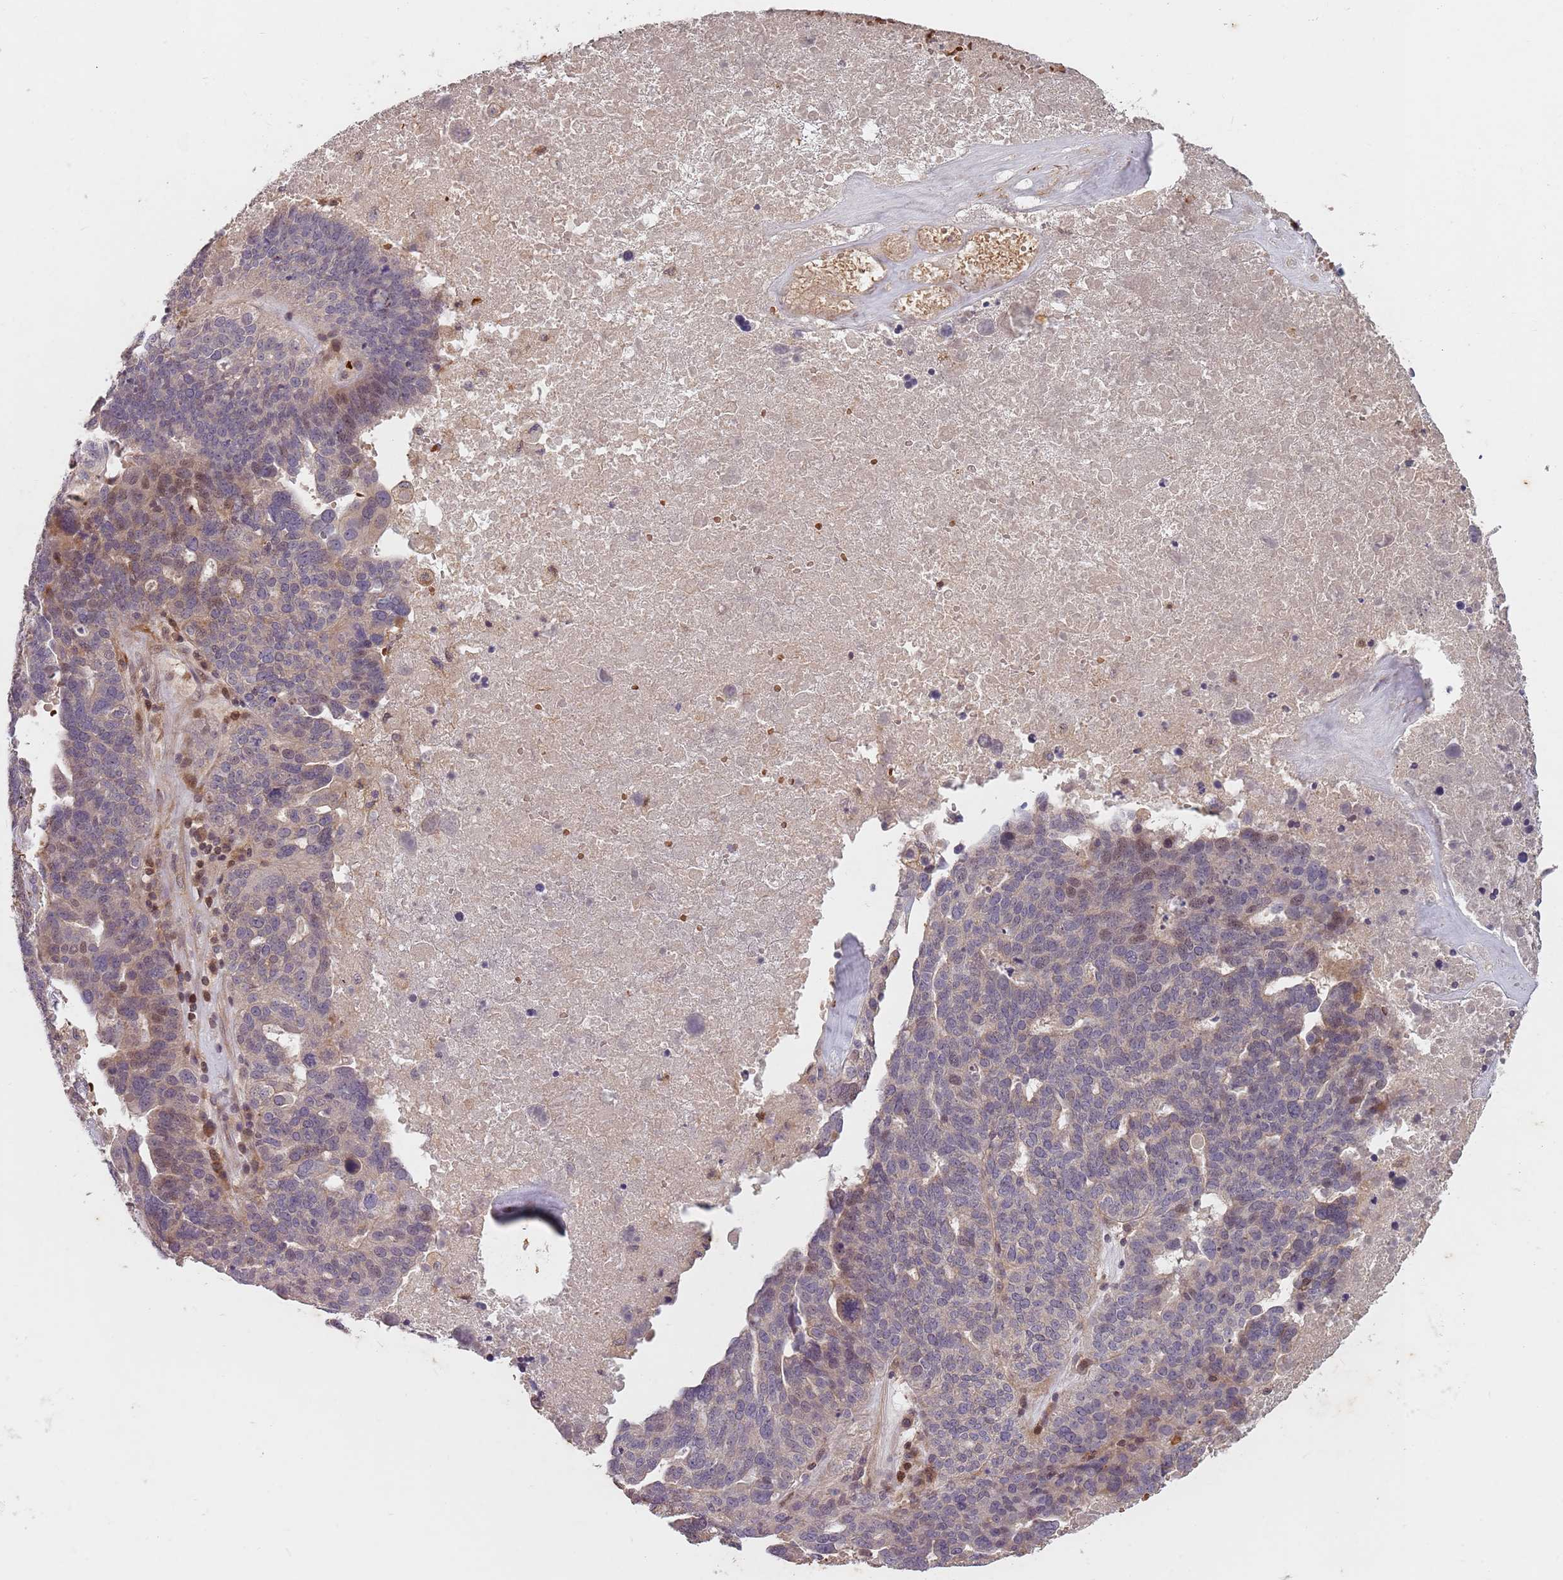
{"staining": {"intensity": "weak", "quantity": "<25%", "location": "nuclear"}, "tissue": "ovarian cancer", "cell_type": "Tumor cells", "image_type": "cancer", "snomed": [{"axis": "morphology", "description": "Cystadenocarcinoma, serous, NOS"}, {"axis": "topography", "description": "Ovary"}], "caption": "Ovarian cancer was stained to show a protein in brown. There is no significant staining in tumor cells.", "gene": "GPR180", "patient": {"sex": "female", "age": 59}}